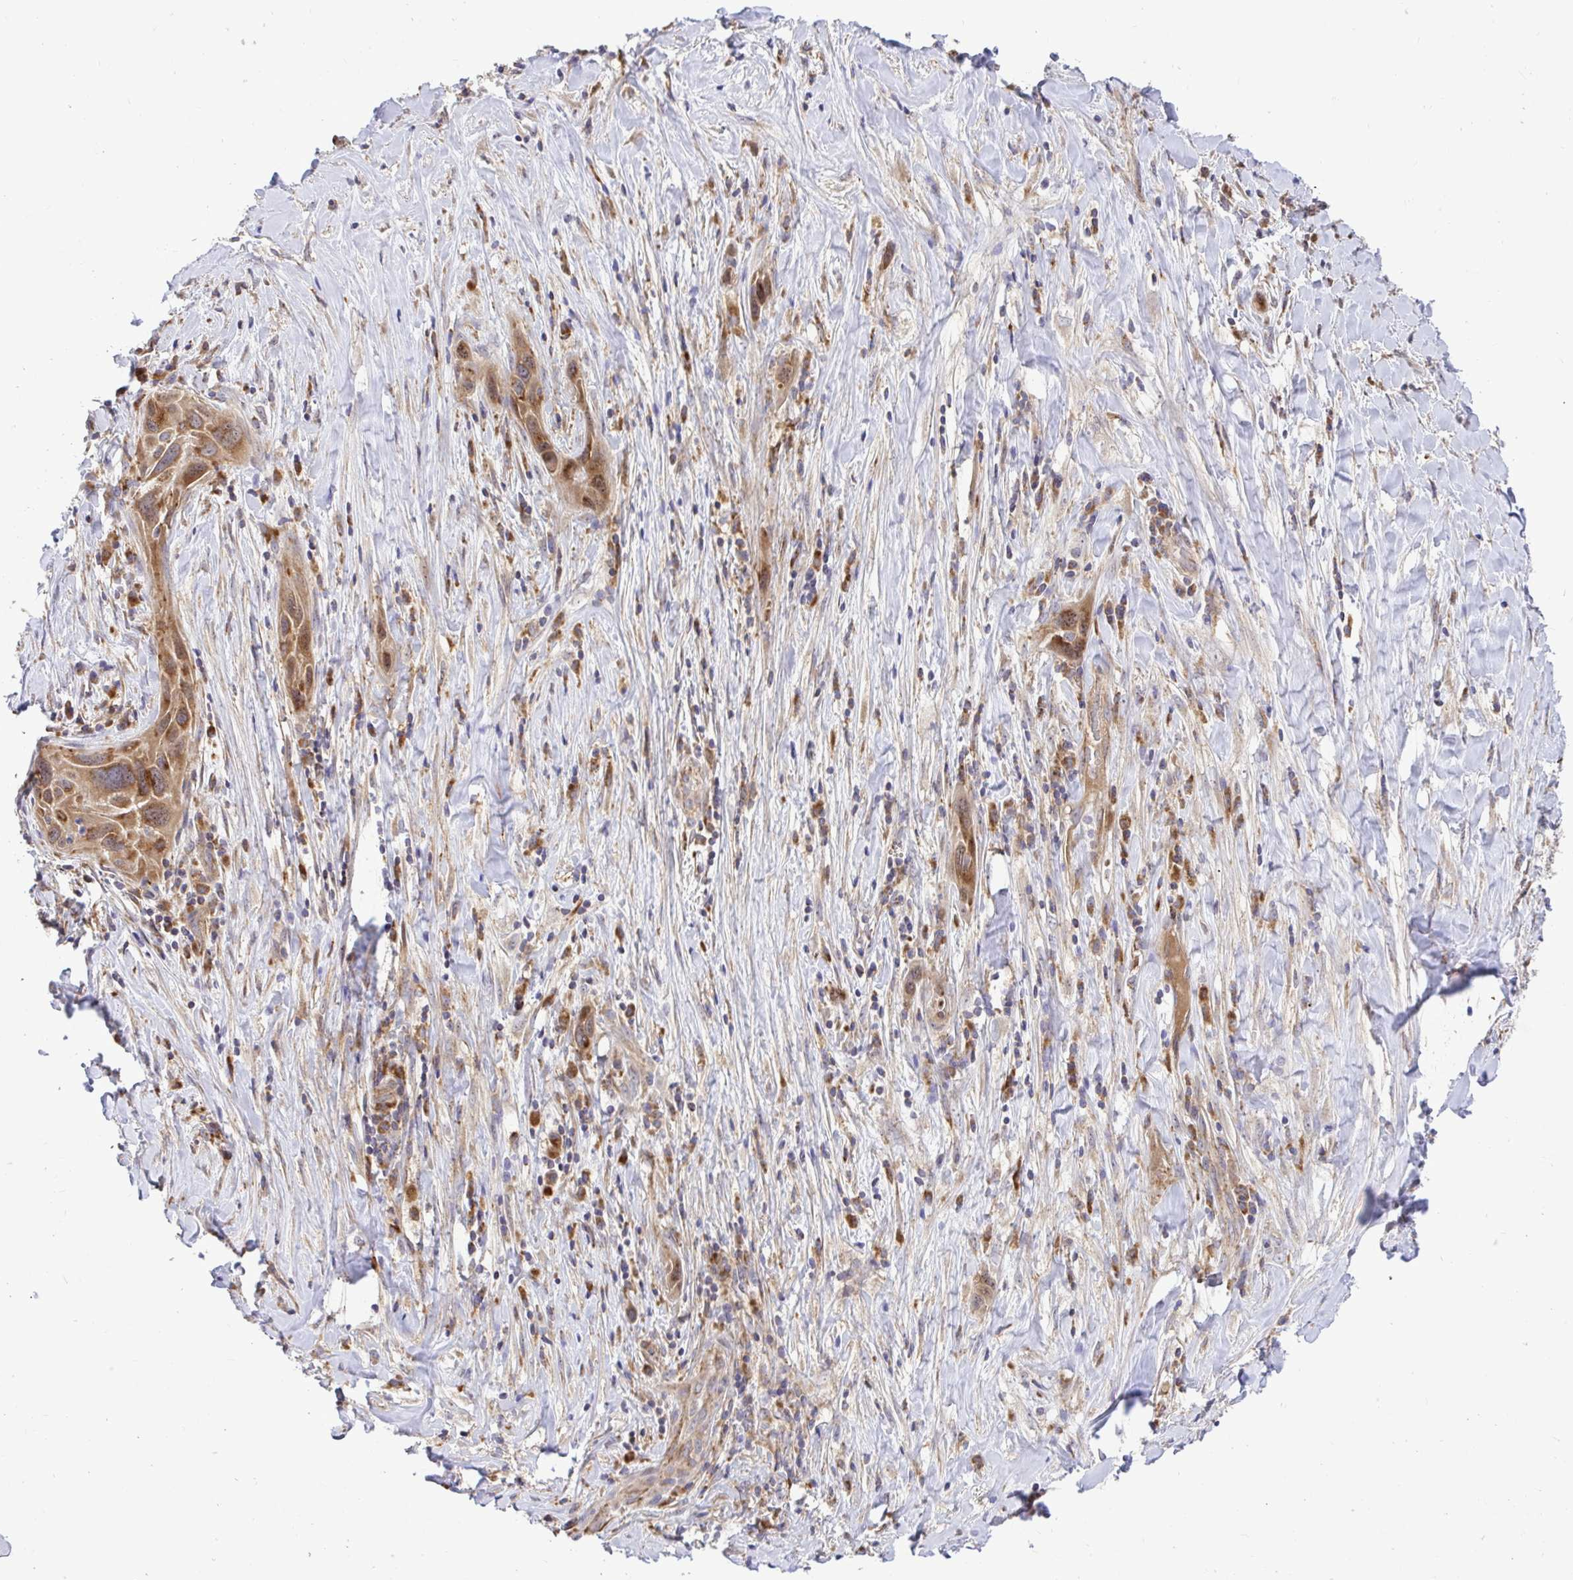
{"staining": {"intensity": "moderate", "quantity": ">75%", "location": "cytoplasmic/membranous"}, "tissue": "lung cancer", "cell_type": "Tumor cells", "image_type": "cancer", "snomed": [{"axis": "morphology", "description": "Squamous cell carcinoma, NOS"}, {"axis": "topography", "description": "Lung"}], "caption": "Squamous cell carcinoma (lung) was stained to show a protein in brown. There is medium levels of moderate cytoplasmic/membranous expression in about >75% of tumor cells.", "gene": "VTI1B", "patient": {"sex": "male", "age": 79}}